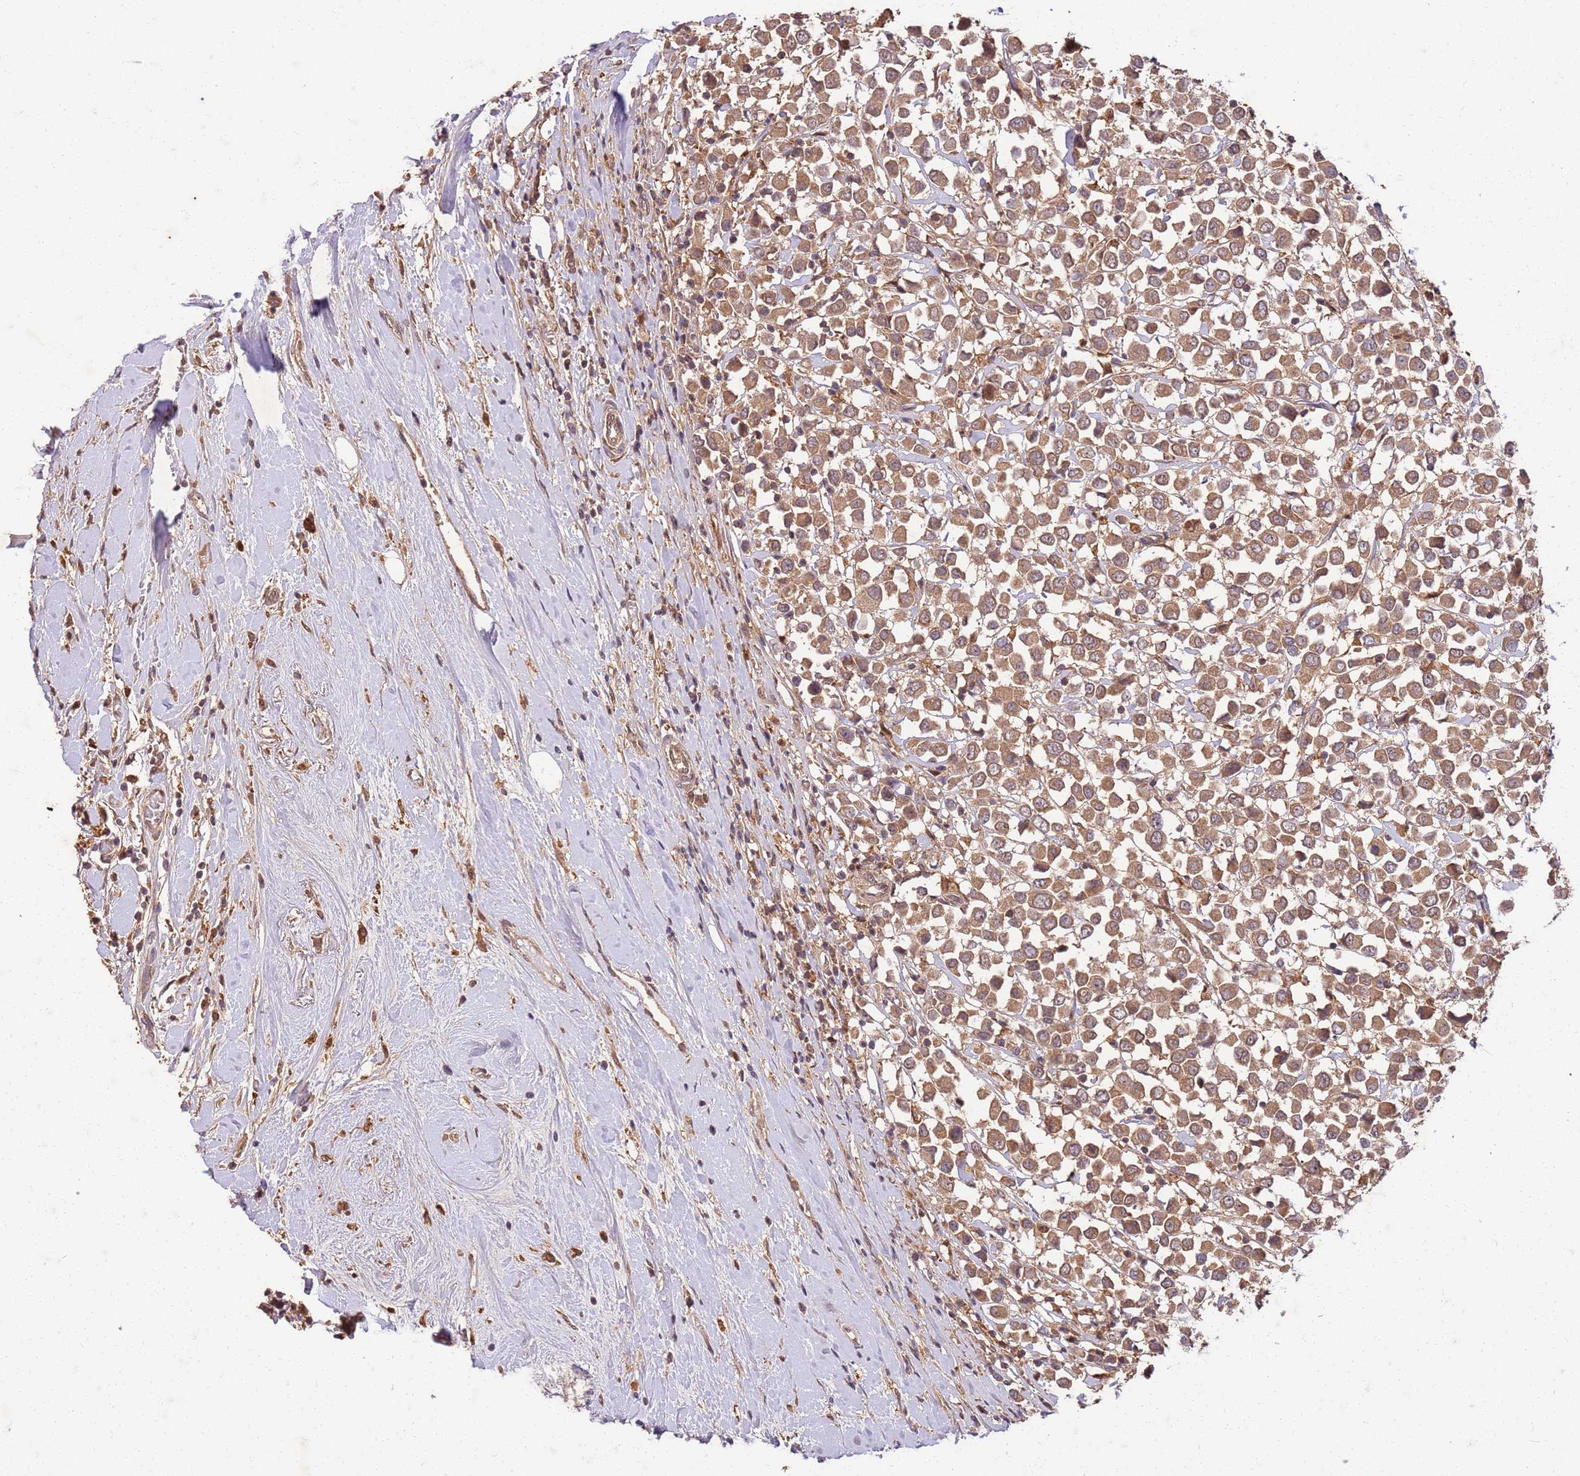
{"staining": {"intensity": "moderate", "quantity": ">75%", "location": "cytoplasmic/membranous"}, "tissue": "breast cancer", "cell_type": "Tumor cells", "image_type": "cancer", "snomed": [{"axis": "morphology", "description": "Duct carcinoma"}, {"axis": "topography", "description": "Breast"}], "caption": "Breast cancer (infiltrating ductal carcinoma) stained with DAB (3,3'-diaminobenzidine) immunohistochemistry displays medium levels of moderate cytoplasmic/membranous expression in approximately >75% of tumor cells. Nuclei are stained in blue.", "gene": "UBE3A", "patient": {"sex": "female", "age": 61}}